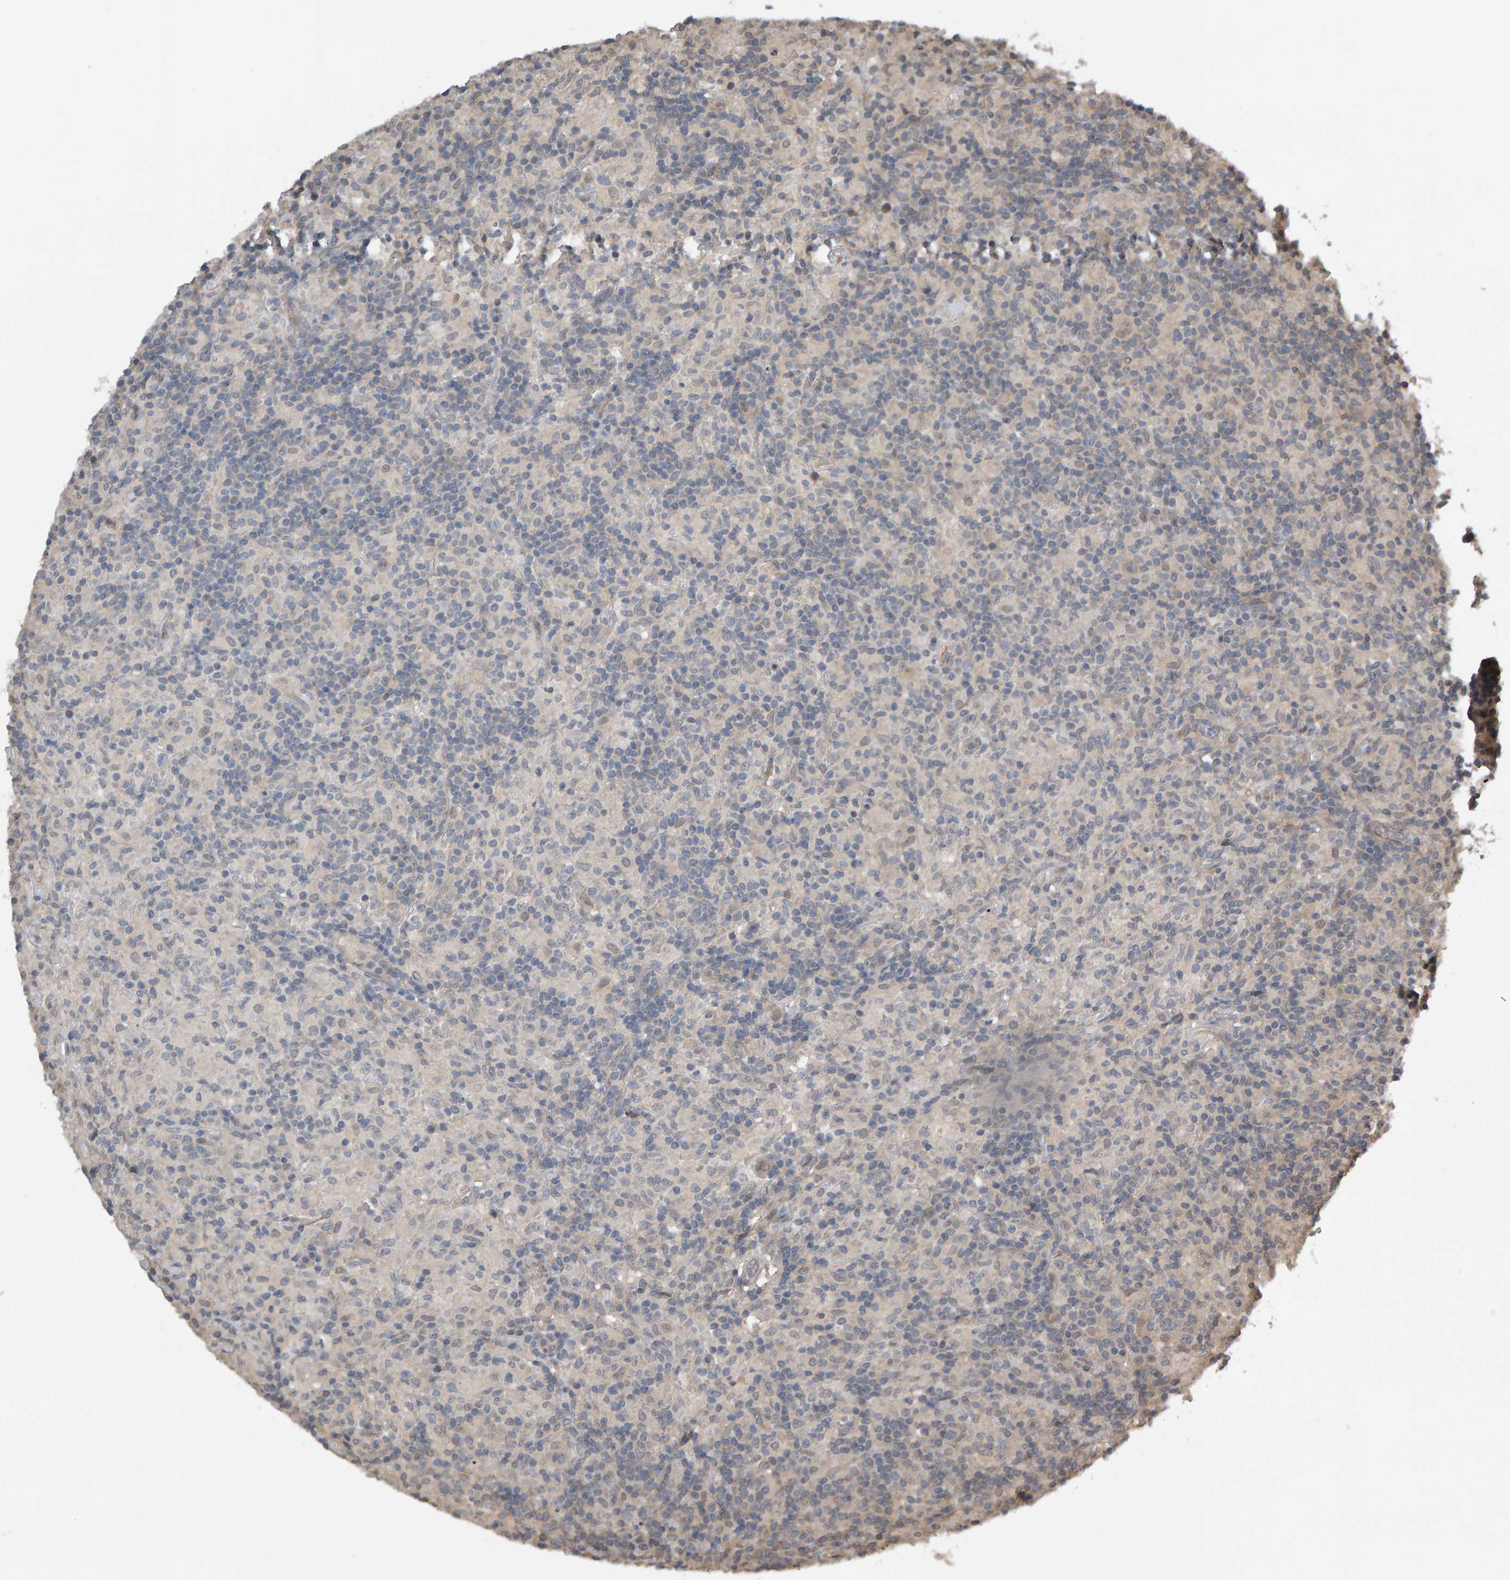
{"staining": {"intensity": "negative", "quantity": "none", "location": "none"}, "tissue": "lymphoma", "cell_type": "Tumor cells", "image_type": "cancer", "snomed": [{"axis": "morphology", "description": "Hodgkin's disease, NOS"}, {"axis": "topography", "description": "Lymph node"}], "caption": "Protein analysis of lymphoma demonstrates no significant expression in tumor cells.", "gene": "COASY", "patient": {"sex": "male", "age": 70}}